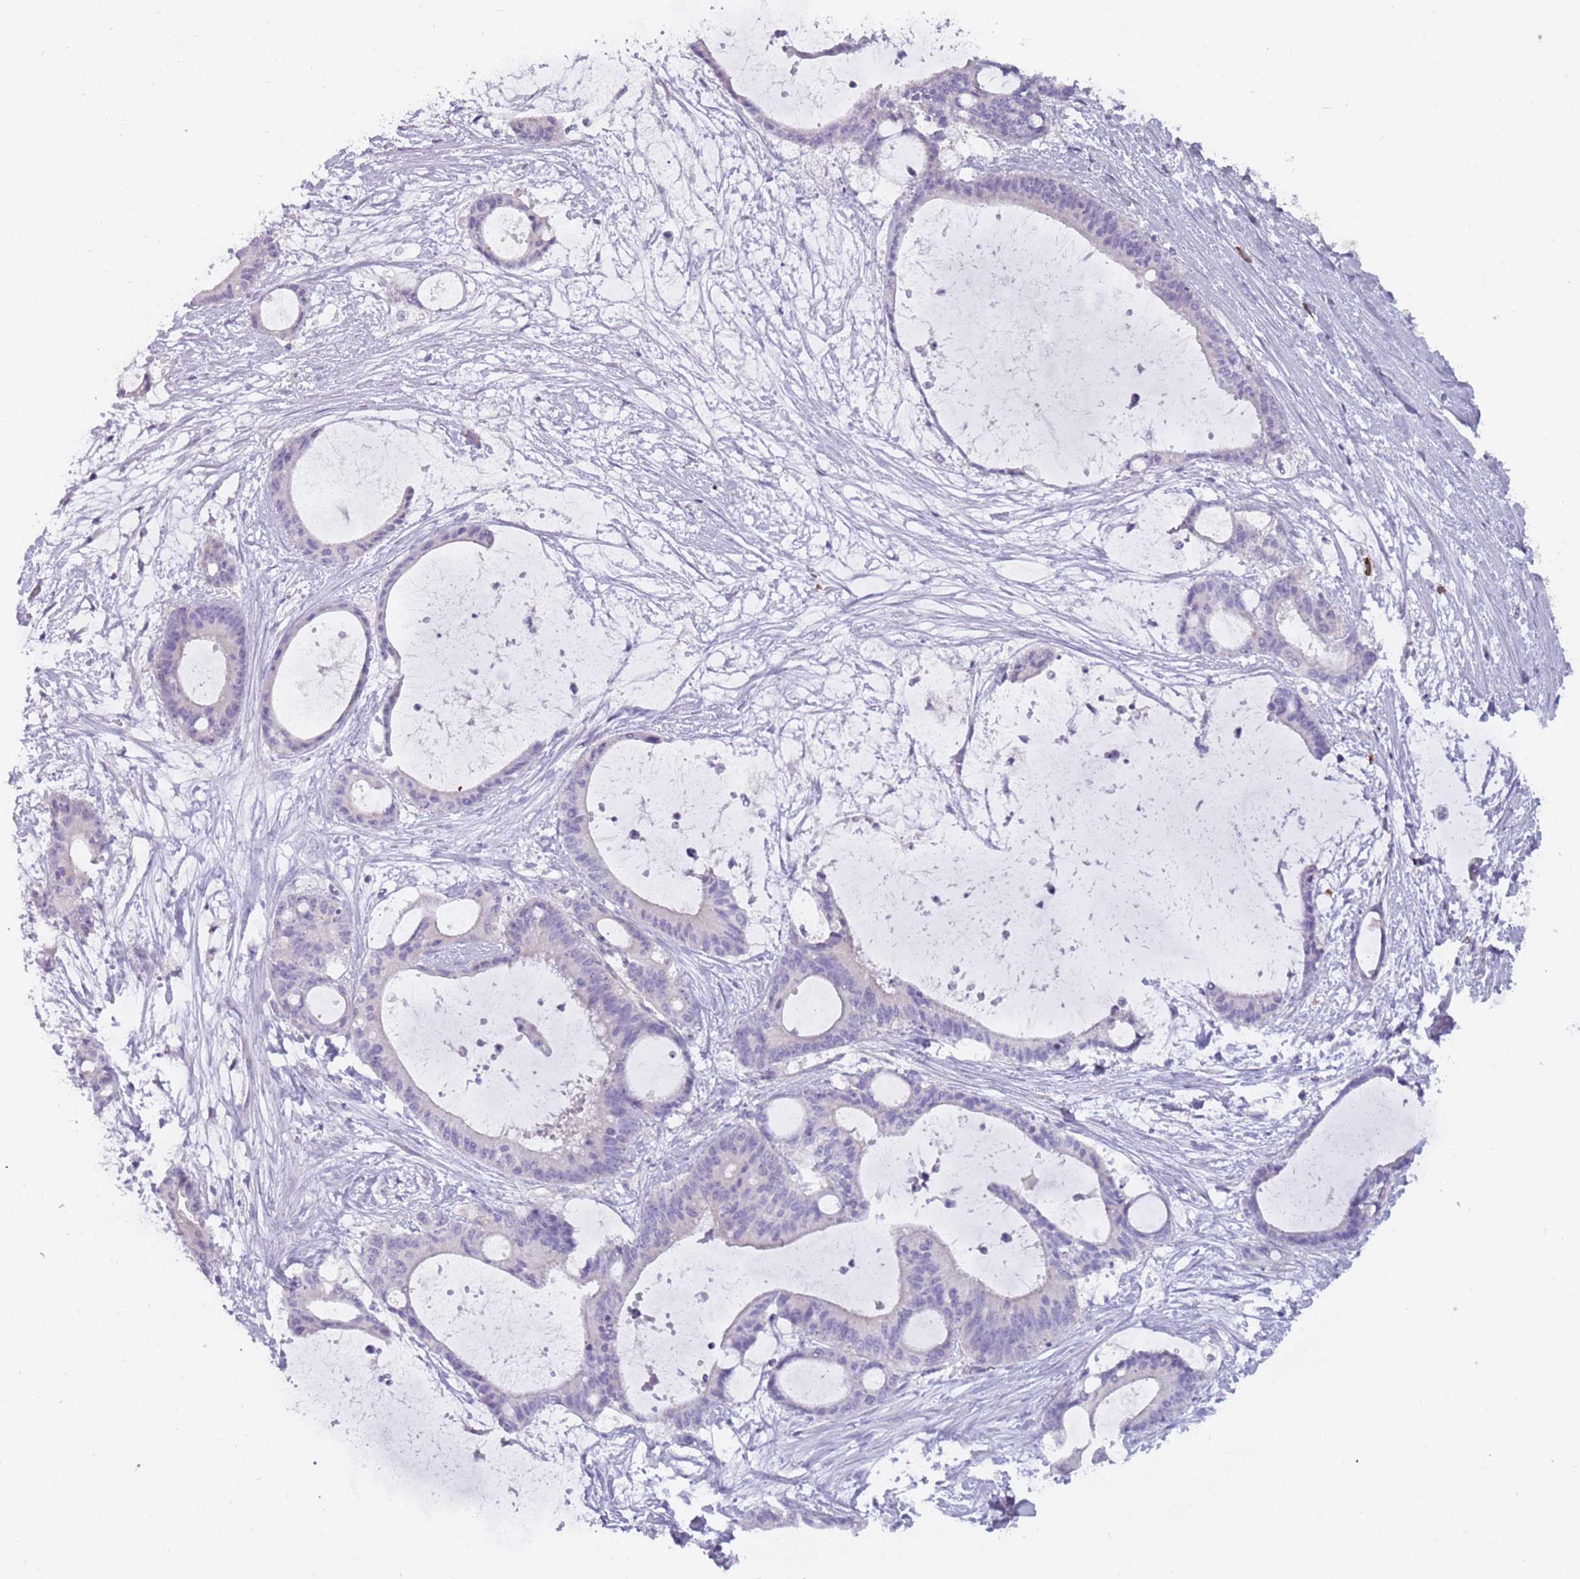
{"staining": {"intensity": "negative", "quantity": "none", "location": "none"}, "tissue": "liver cancer", "cell_type": "Tumor cells", "image_type": "cancer", "snomed": [{"axis": "morphology", "description": "Normal tissue, NOS"}, {"axis": "morphology", "description": "Cholangiocarcinoma"}, {"axis": "topography", "description": "Liver"}, {"axis": "topography", "description": "Peripheral nerve tissue"}], "caption": "This is a histopathology image of IHC staining of cholangiocarcinoma (liver), which shows no expression in tumor cells.", "gene": "DDX4", "patient": {"sex": "female", "age": 73}}